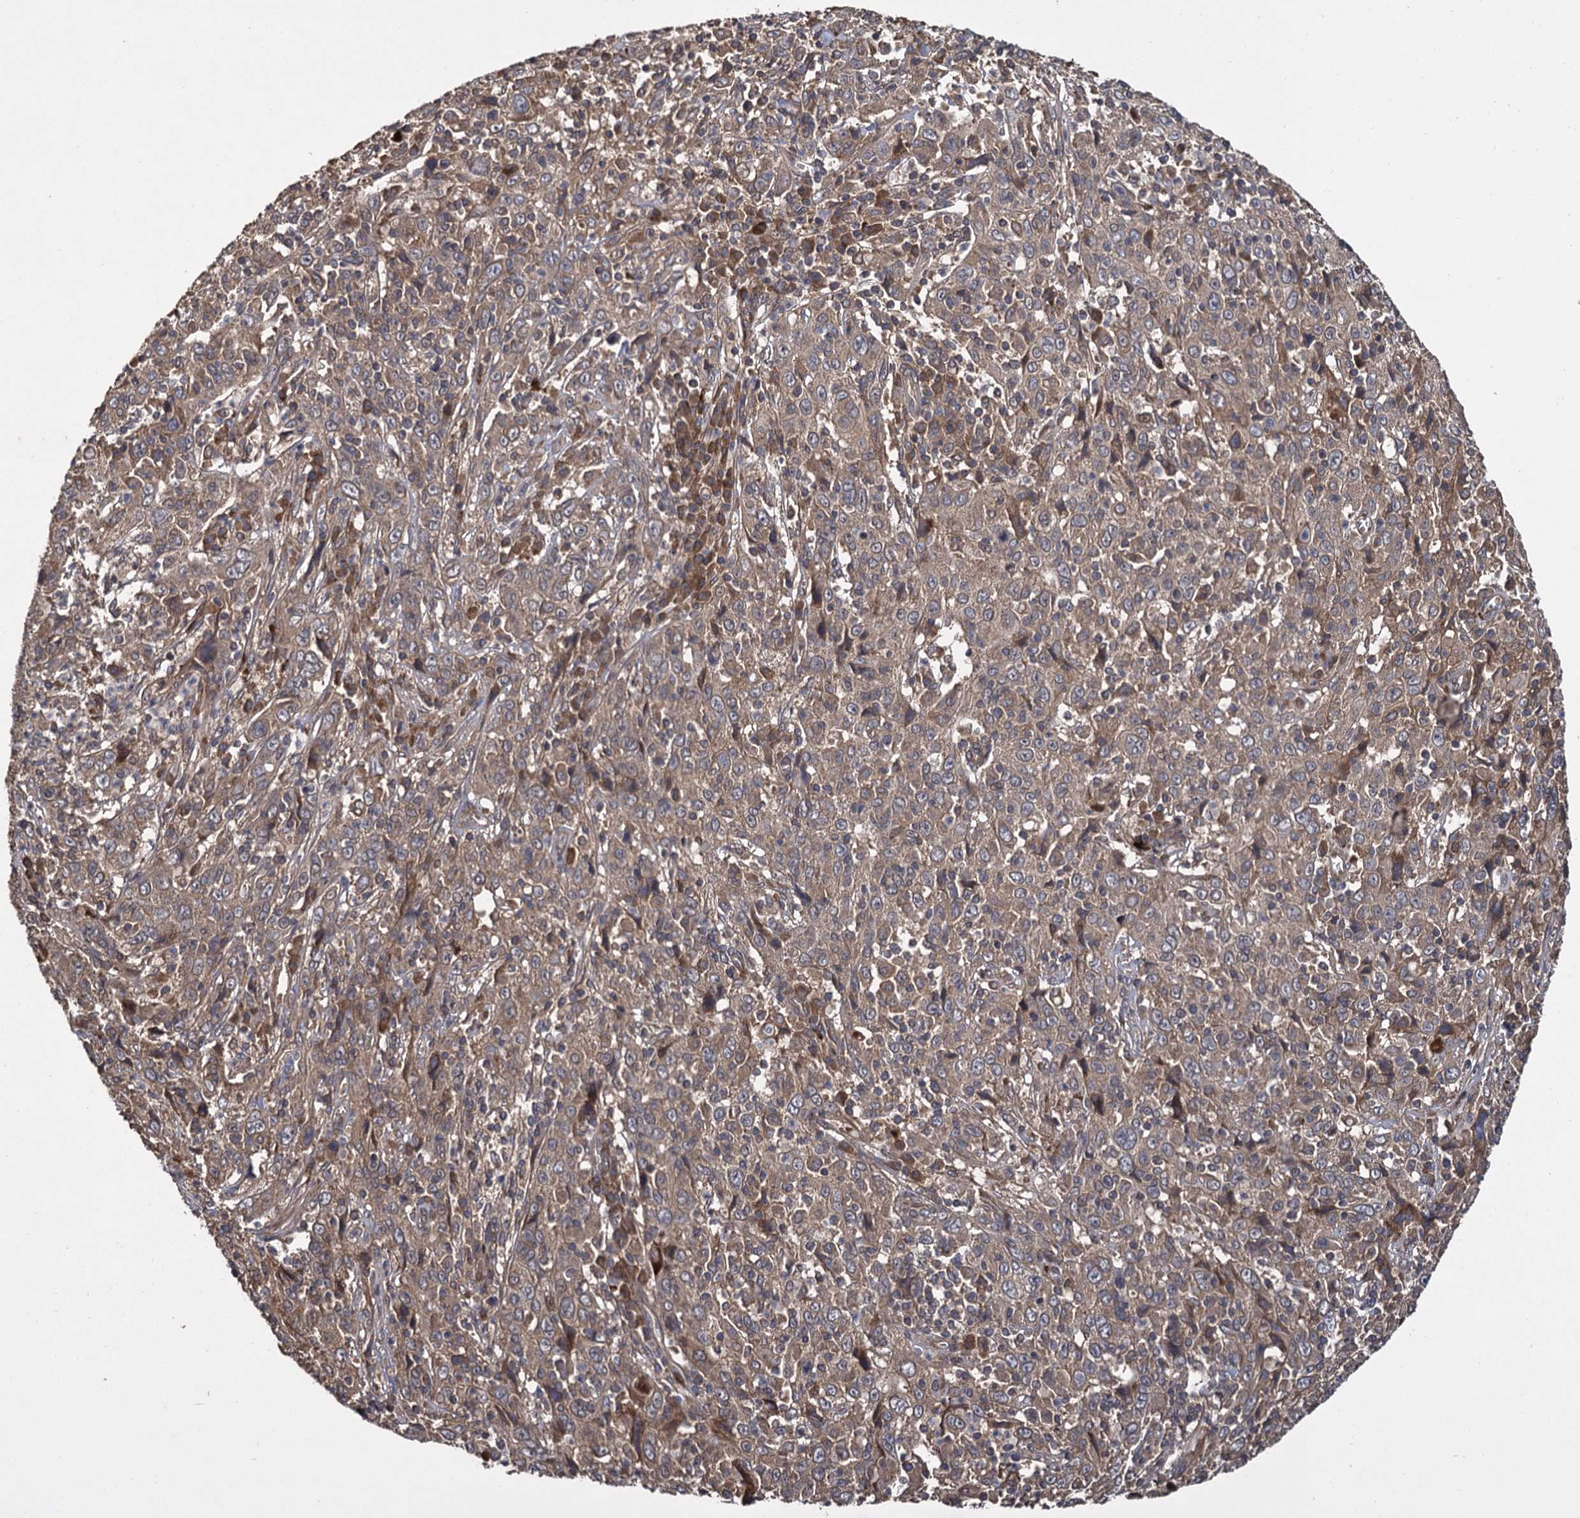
{"staining": {"intensity": "weak", "quantity": ">75%", "location": "cytoplasmic/membranous"}, "tissue": "cervical cancer", "cell_type": "Tumor cells", "image_type": "cancer", "snomed": [{"axis": "morphology", "description": "Squamous cell carcinoma, NOS"}, {"axis": "topography", "description": "Cervix"}], "caption": "A brown stain highlights weak cytoplasmic/membranous expression of a protein in cervical squamous cell carcinoma tumor cells.", "gene": "INPPL1", "patient": {"sex": "female", "age": 46}}